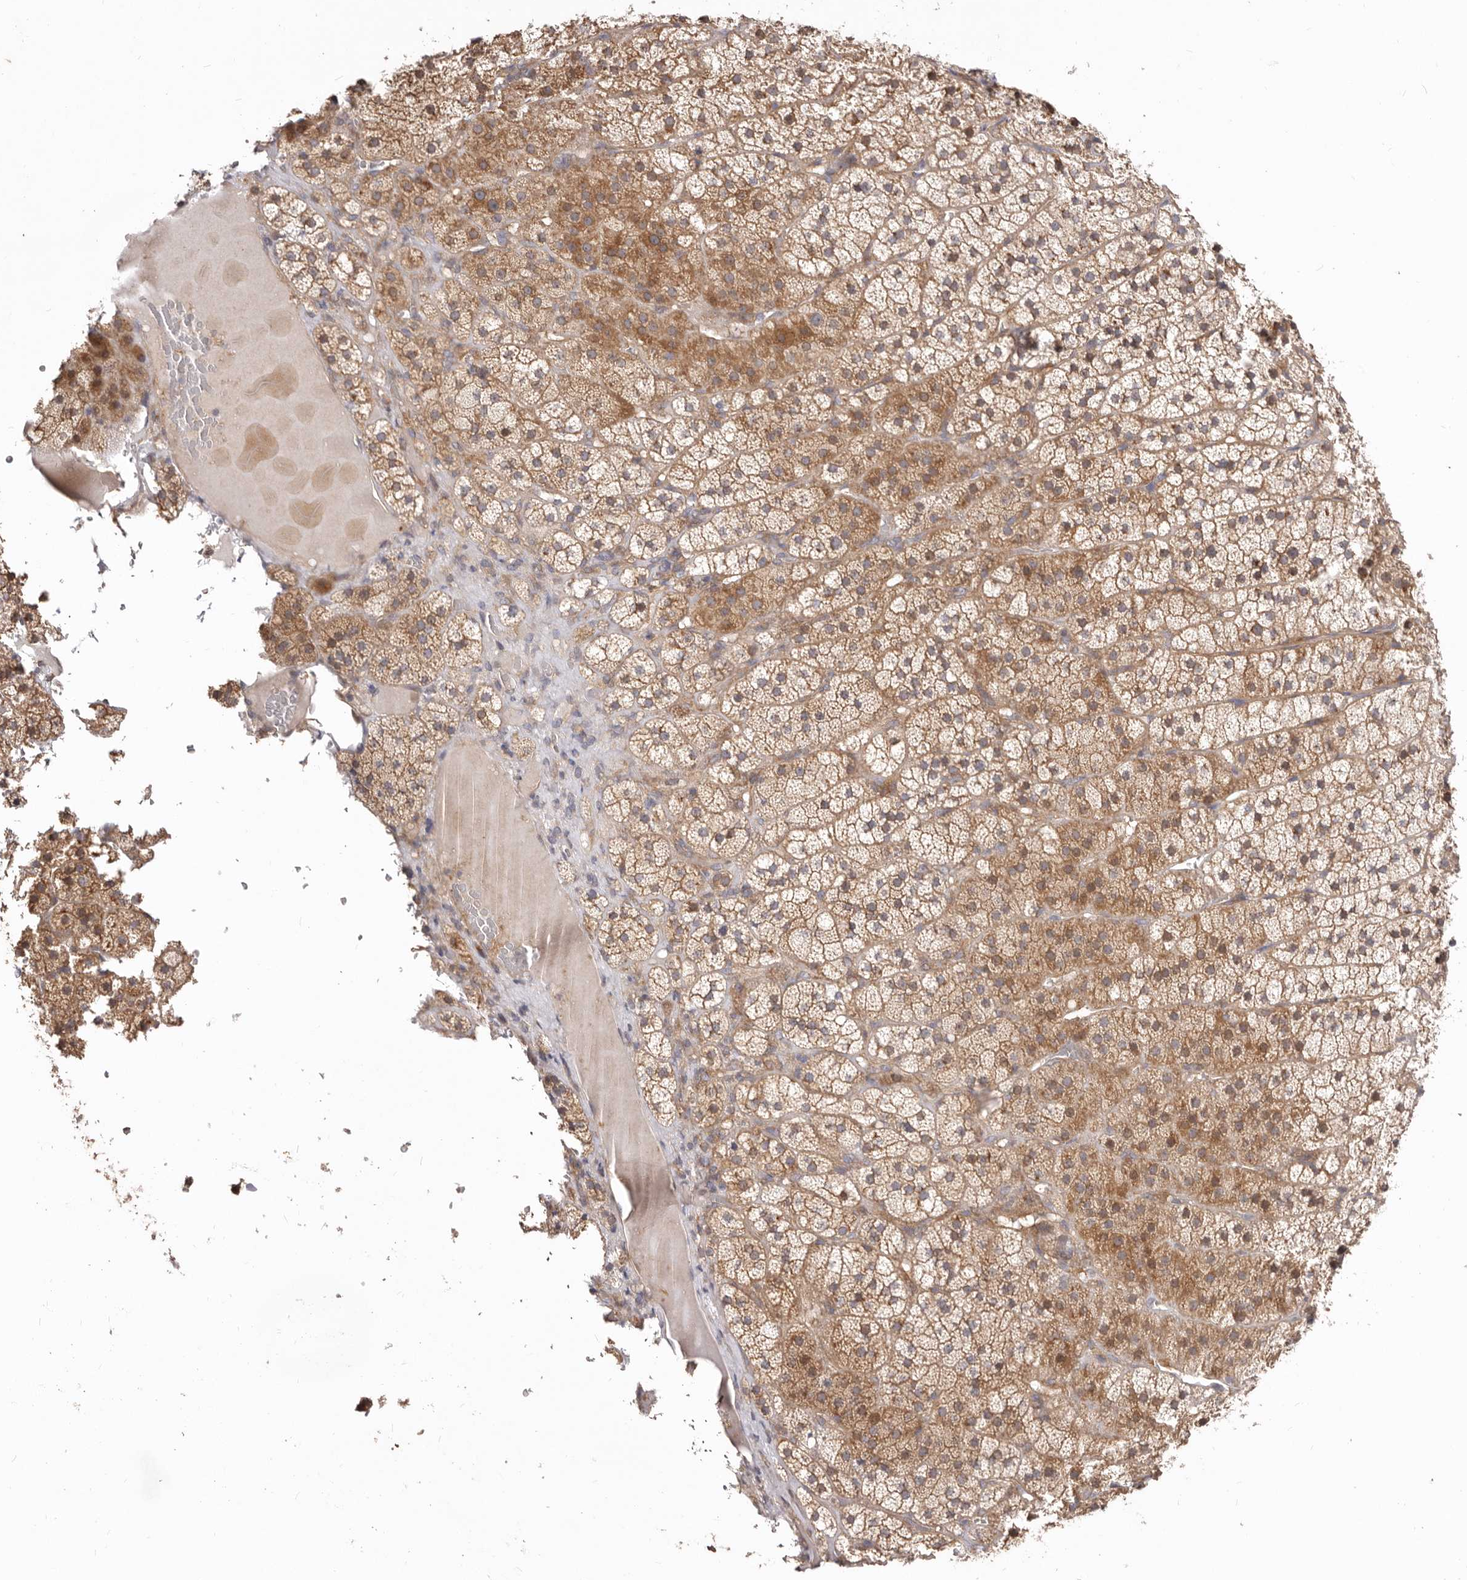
{"staining": {"intensity": "moderate", "quantity": ">75%", "location": "cytoplasmic/membranous"}, "tissue": "adrenal gland", "cell_type": "Glandular cells", "image_type": "normal", "snomed": [{"axis": "morphology", "description": "Normal tissue, NOS"}, {"axis": "topography", "description": "Adrenal gland"}], "caption": "Moderate cytoplasmic/membranous protein staining is present in about >75% of glandular cells in adrenal gland.", "gene": "GPATCH4", "patient": {"sex": "female", "age": 44}}